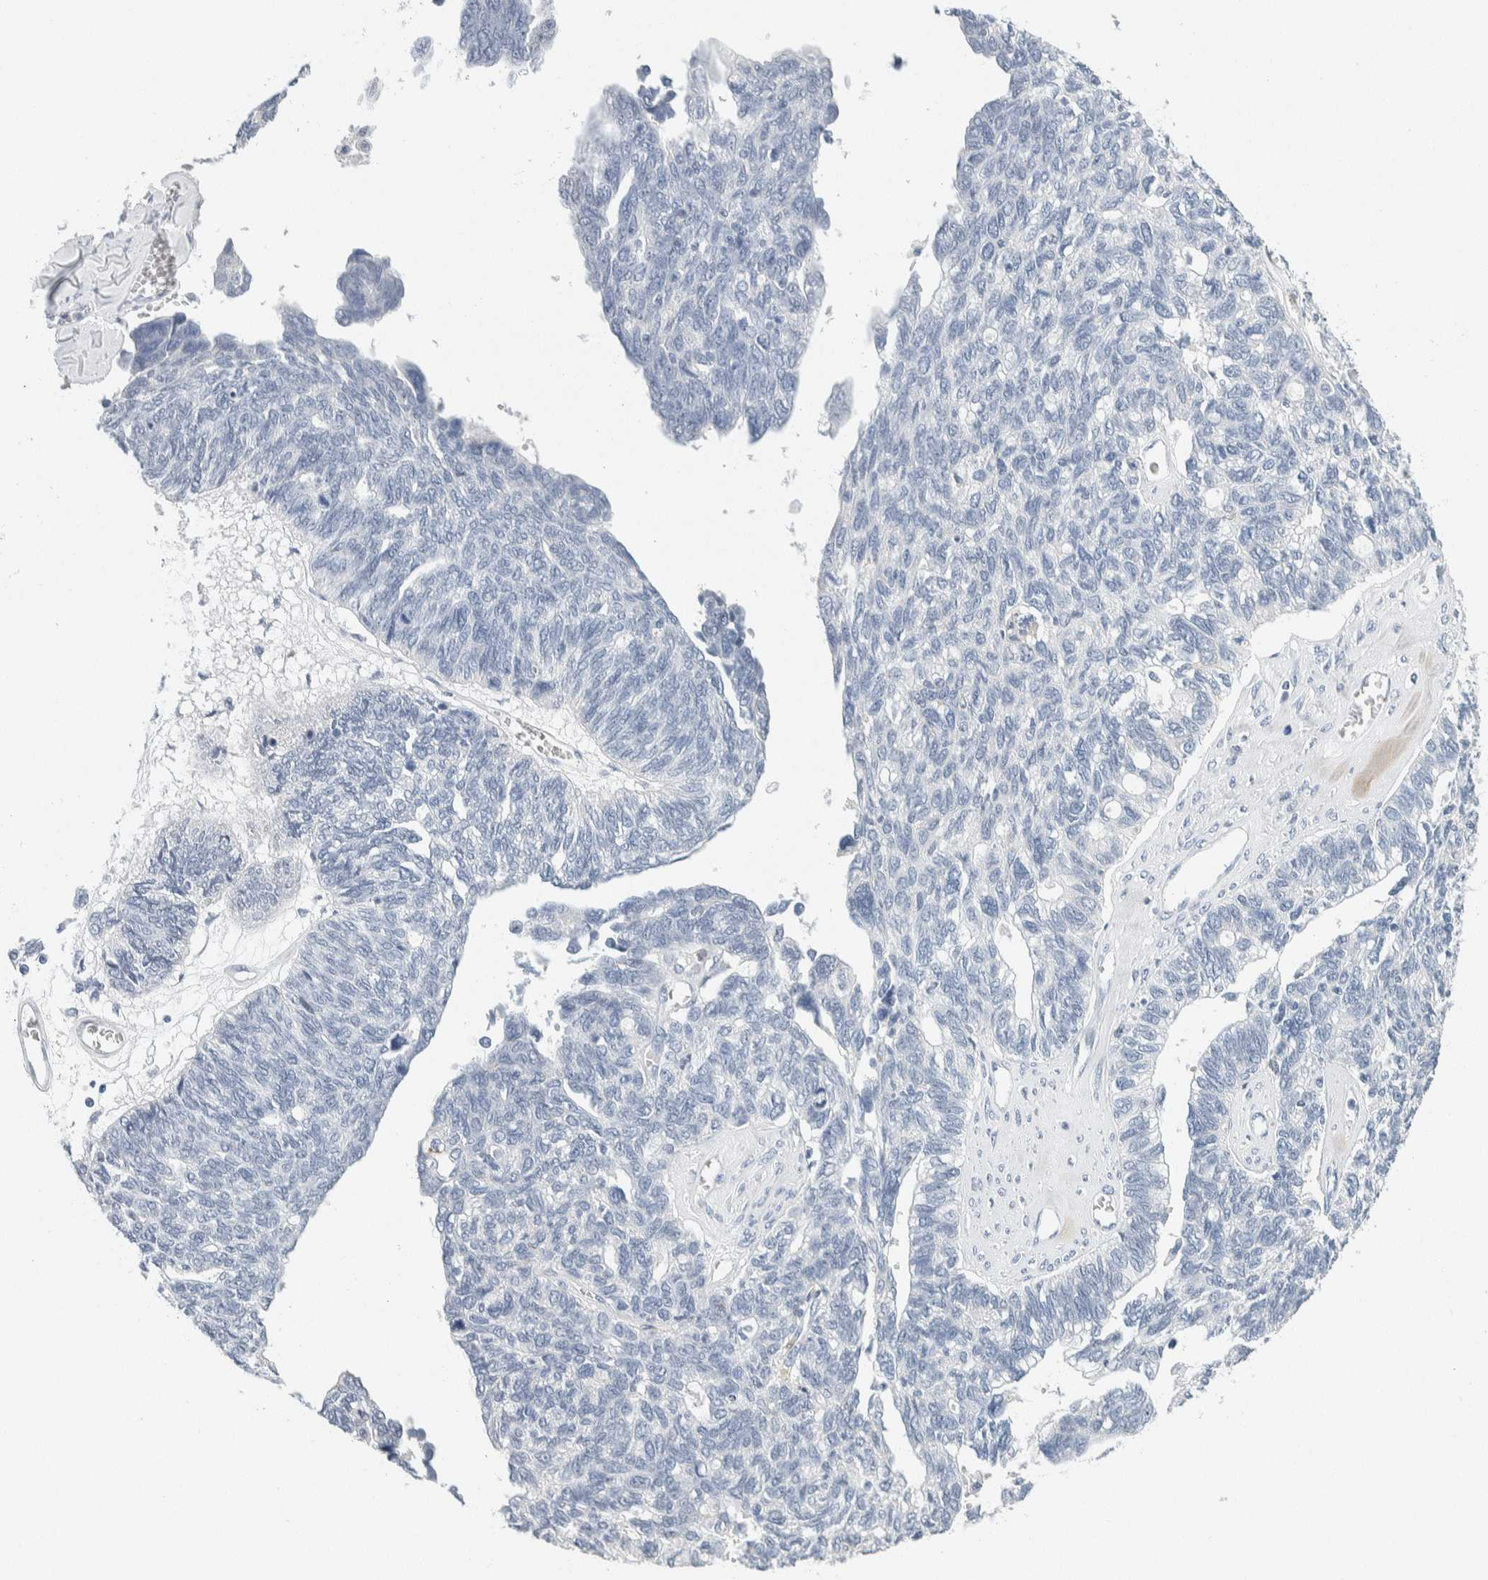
{"staining": {"intensity": "negative", "quantity": "none", "location": "none"}, "tissue": "ovarian cancer", "cell_type": "Tumor cells", "image_type": "cancer", "snomed": [{"axis": "morphology", "description": "Cystadenocarcinoma, serous, NOS"}, {"axis": "topography", "description": "Ovary"}], "caption": "Immunohistochemical staining of human serous cystadenocarcinoma (ovarian) shows no significant expression in tumor cells.", "gene": "SCN2A", "patient": {"sex": "female", "age": 79}}